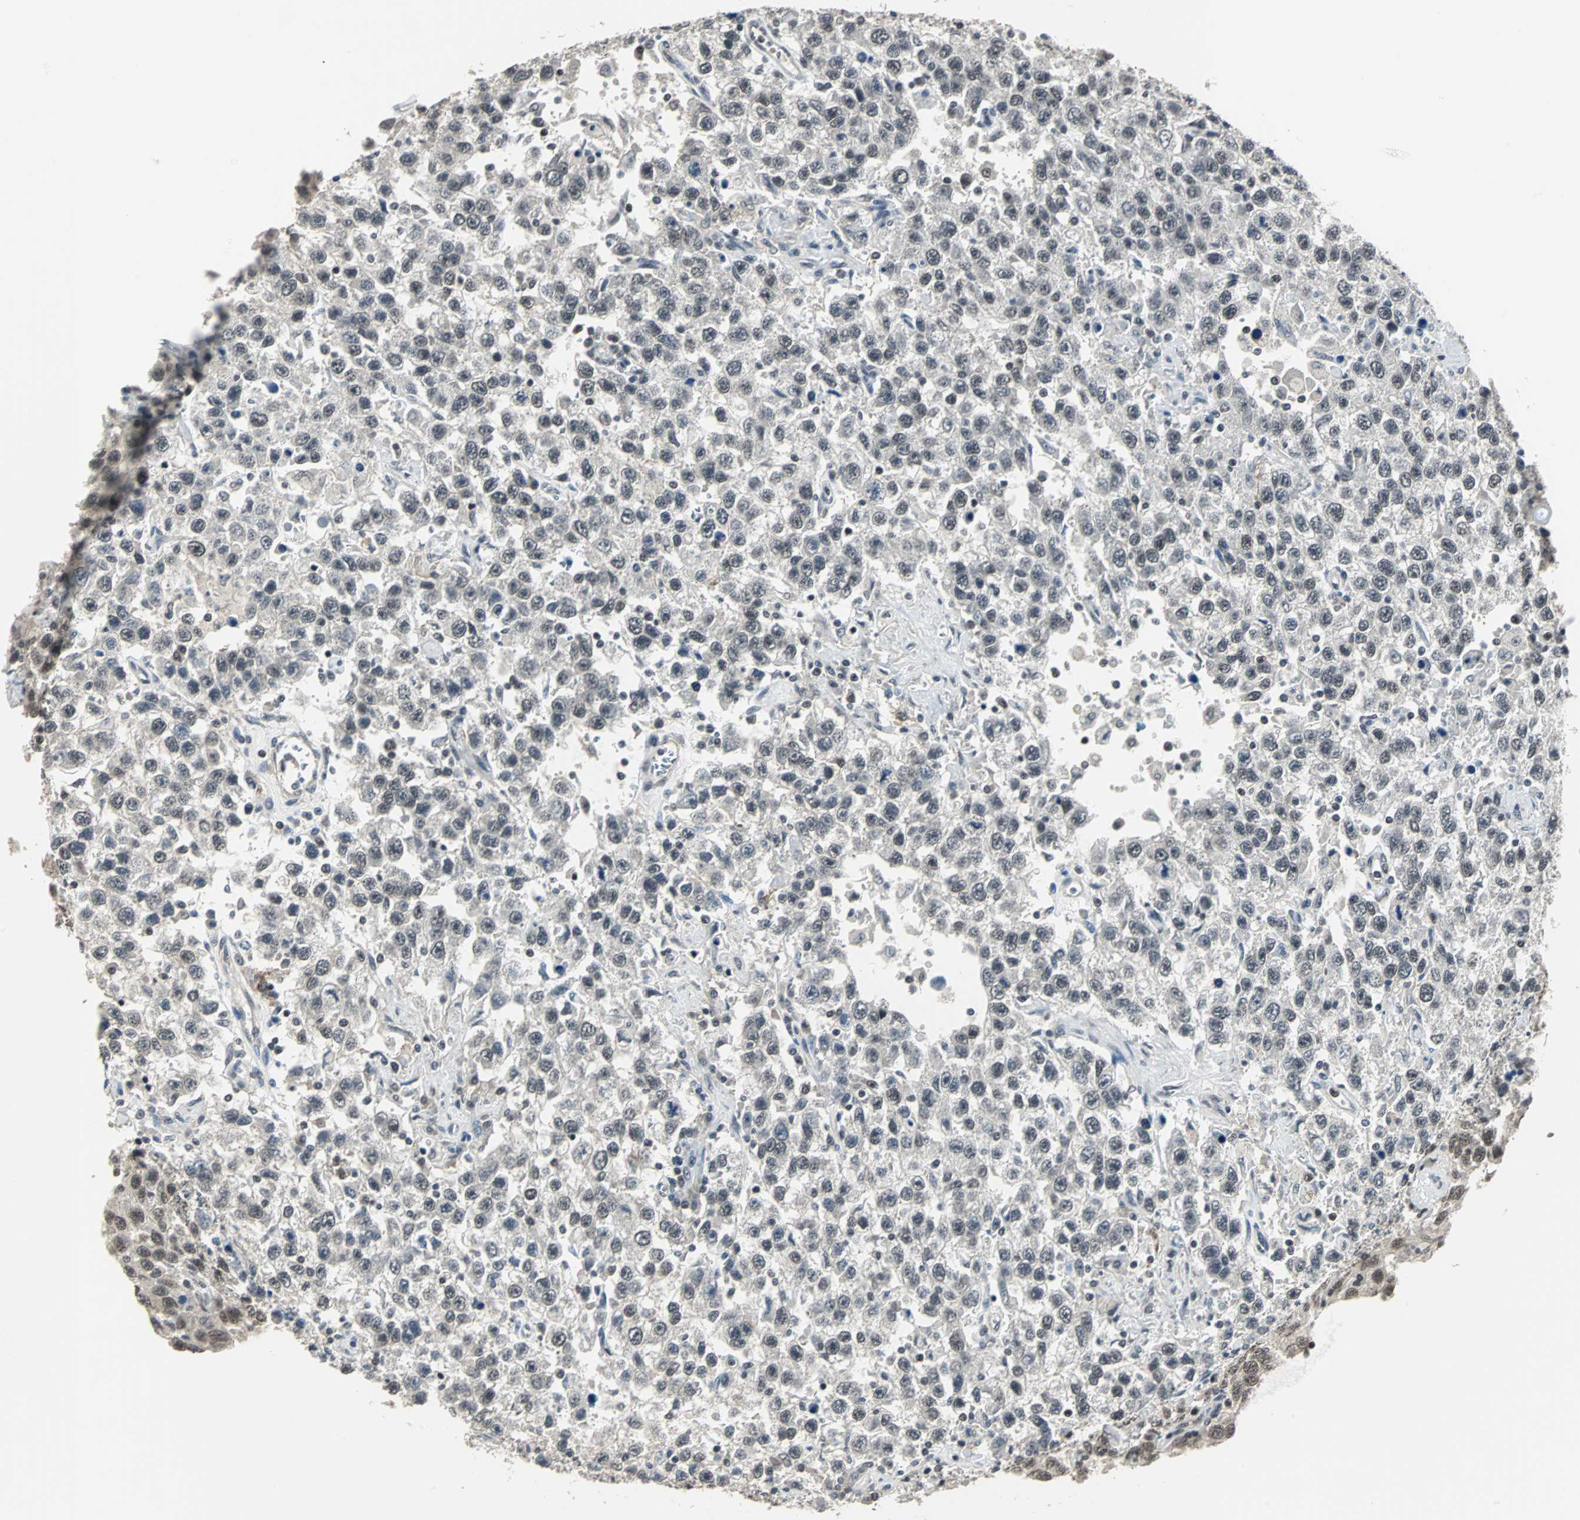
{"staining": {"intensity": "negative", "quantity": "none", "location": "none"}, "tissue": "testis cancer", "cell_type": "Tumor cells", "image_type": "cancer", "snomed": [{"axis": "morphology", "description": "Seminoma, NOS"}, {"axis": "topography", "description": "Testis"}], "caption": "Tumor cells are negative for protein expression in human testis seminoma.", "gene": "MKX", "patient": {"sex": "male", "age": 41}}